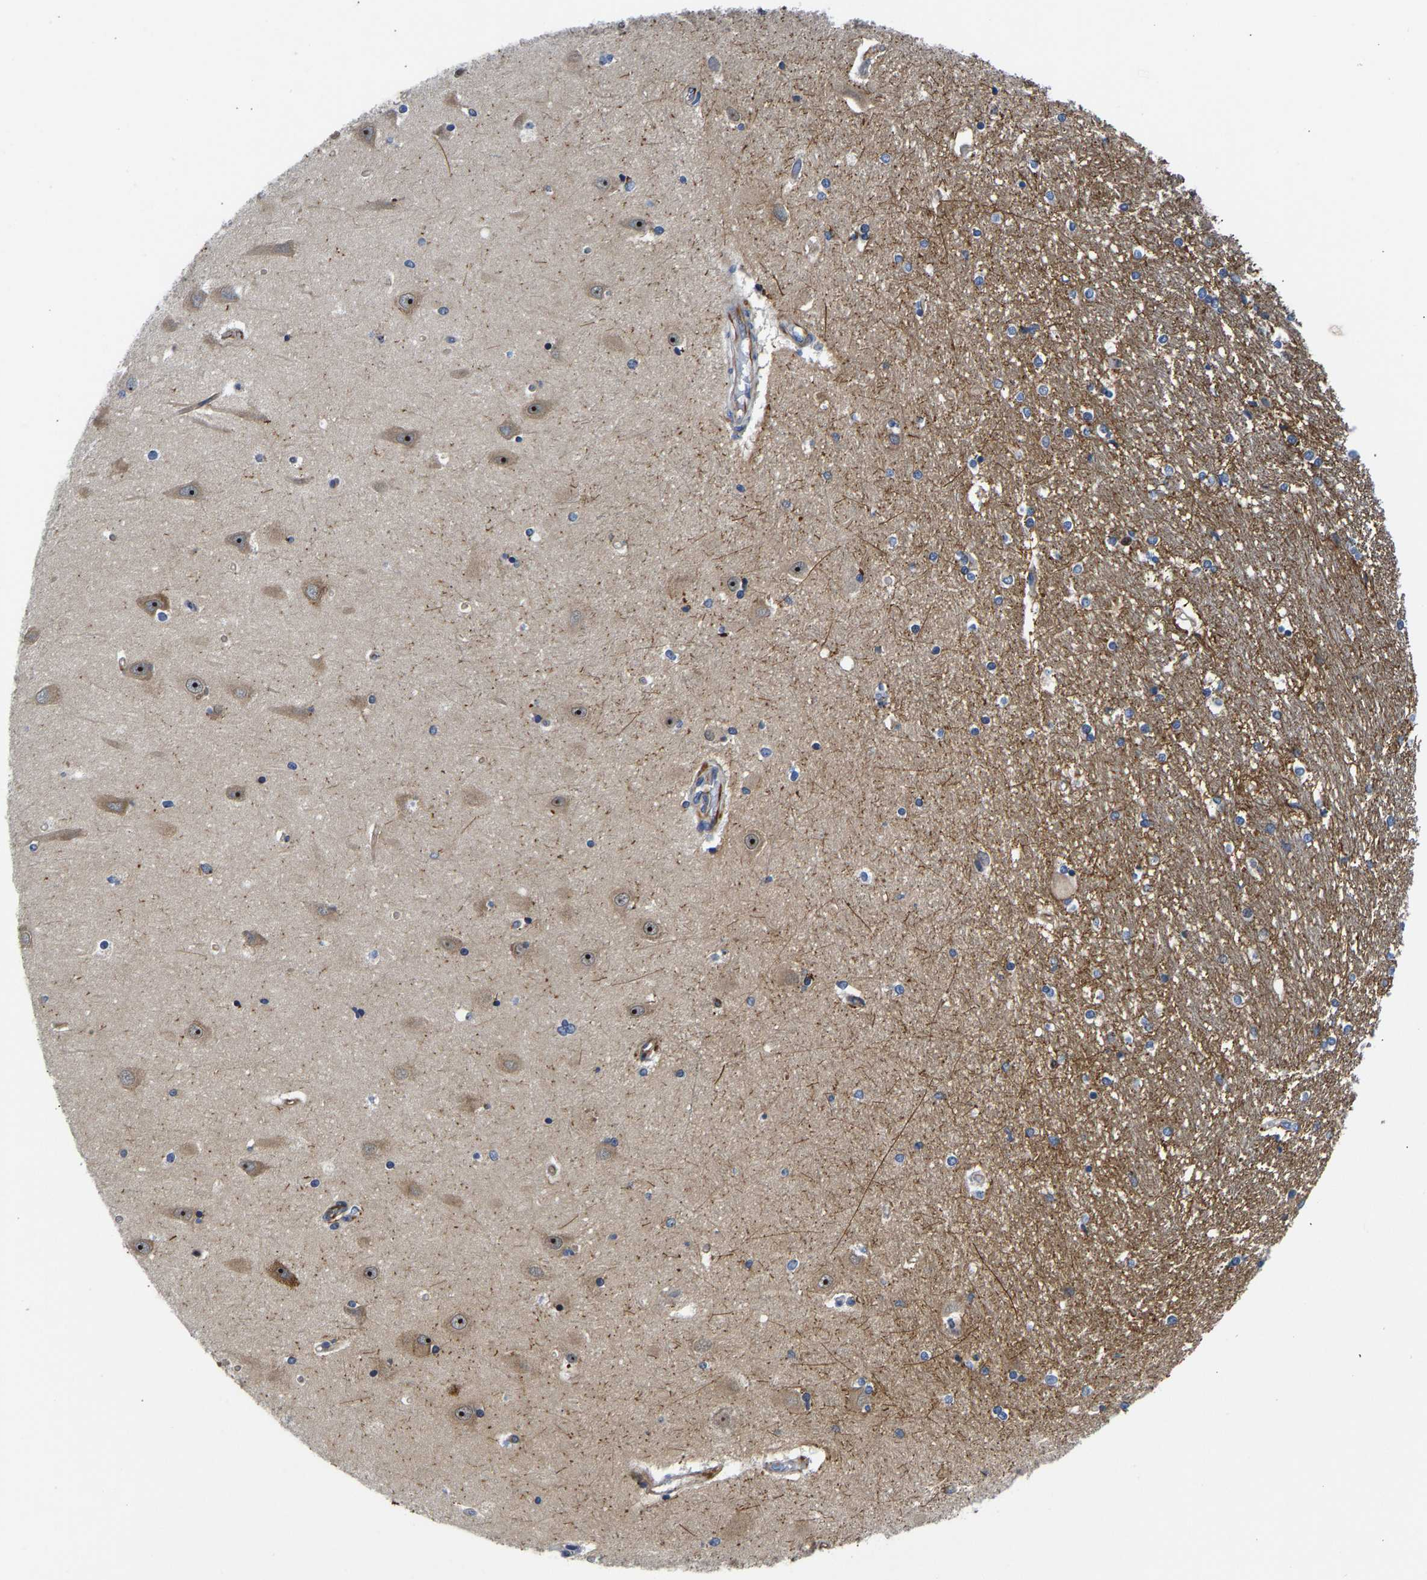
{"staining": {"intensity": "weak", "quantity": "<25%", "location": "cytoplasmic/membranous"}, "tissue": "hippocampus", "cell_type": "Glial cells", "image_type": "normal", "snomed": [{"axis": "morphology", "description": "Normal tissue, NOS"}, {"axis": "topography", "description": "Hippocampus"}], "caption": "IHC of benign hippocampus reveals no staining in glial cells.", "gene": "RESF1", "patient": {"sex": "male", "age": 45}}